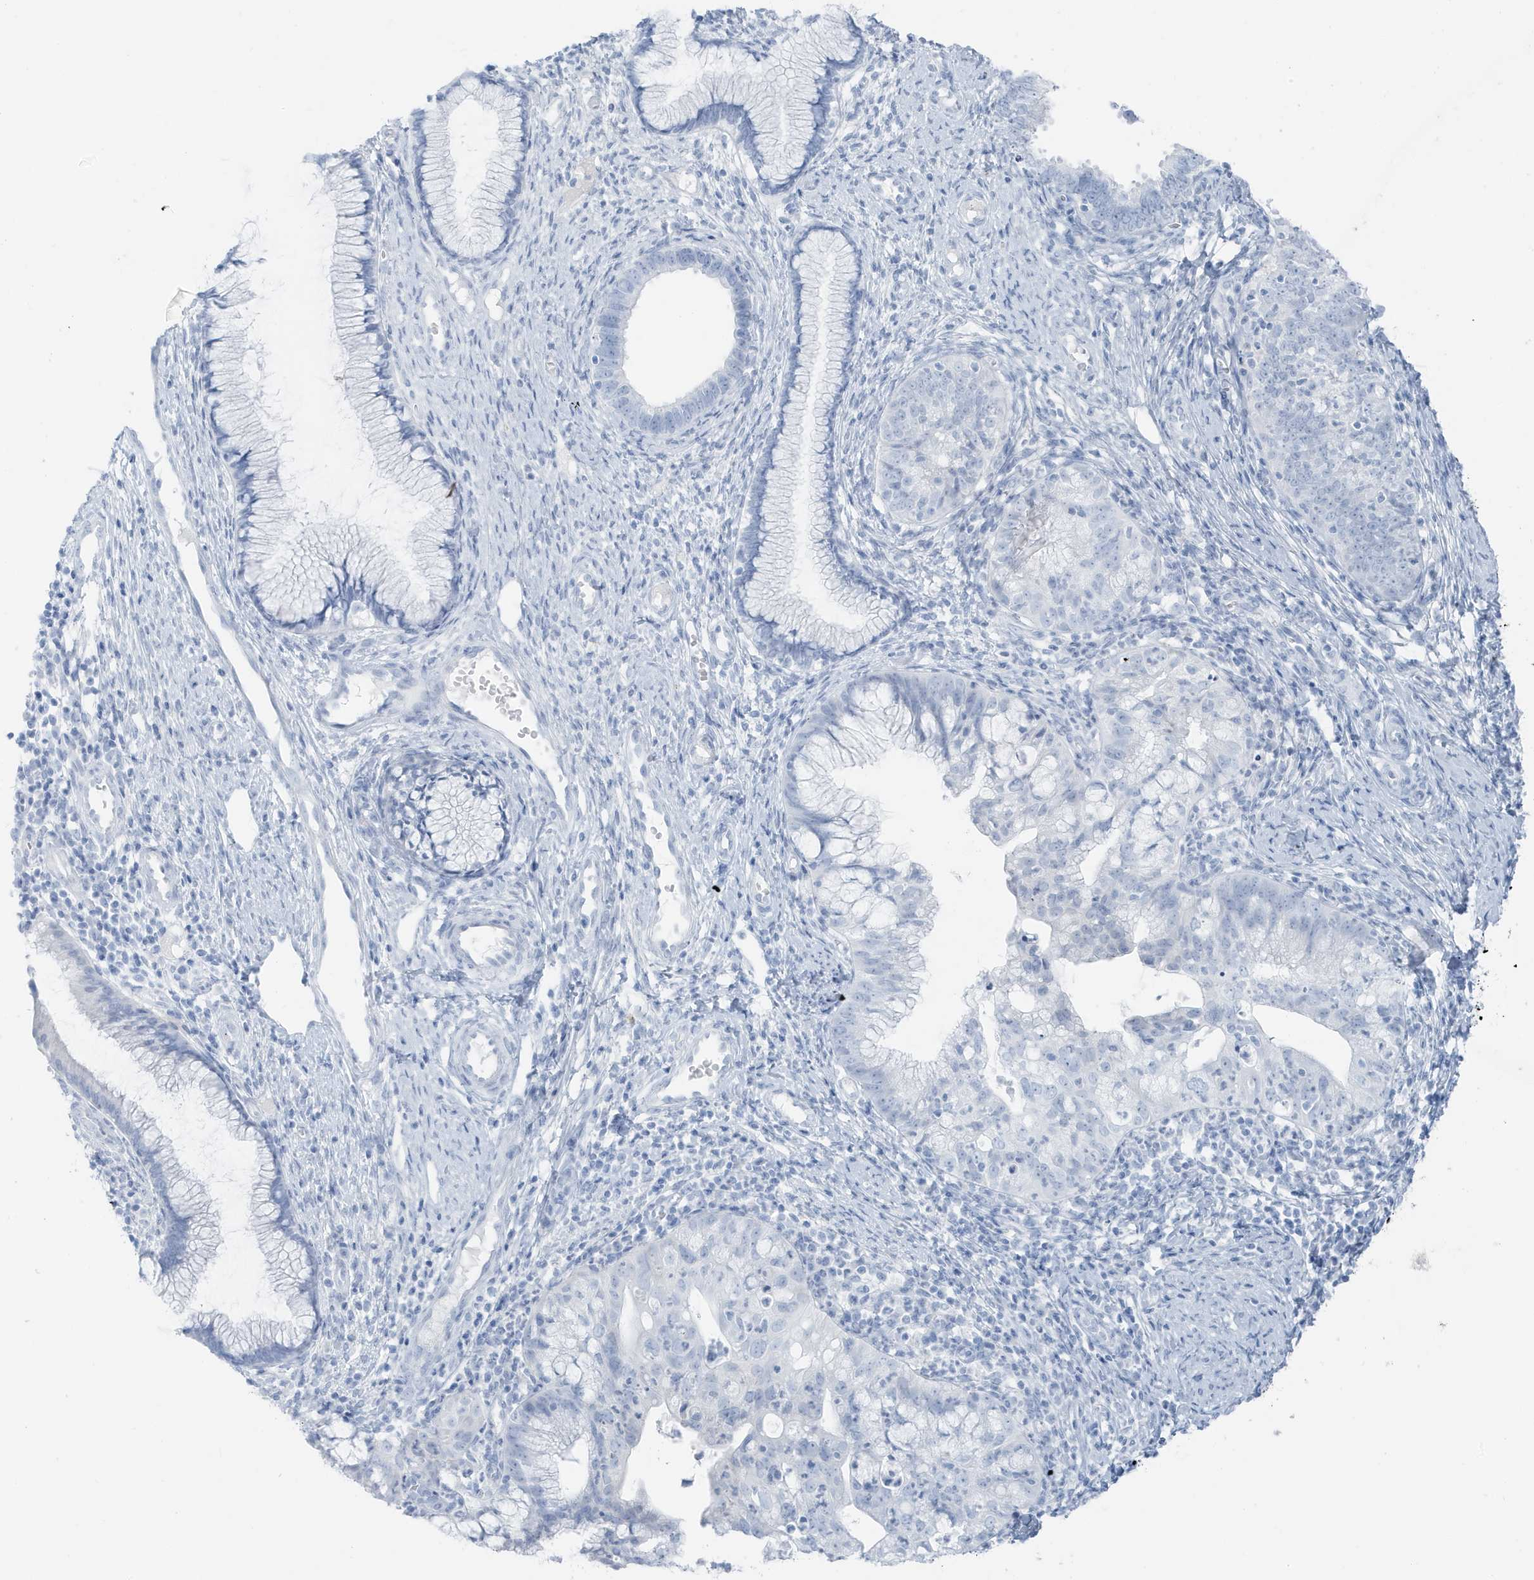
{"staining": {"intensity": "negative", "quantity": "none", "location": "none"}, "tissue": "cervical cancer", "cell_type": "Tumor cells", "image_type": "cancer", "snomed": [{"axis": "morphology", "description": "Adenocarcinoma, NOS"}, {"axis": "topography", "description": "Cervix"}], "caption": "A high-resolution image shows immunohistochemistry staining of cervical cancer, which demonstrates no significant staining in tumor cells.", "gene": "ZFP64", "patient": {"sex": "female", "age": 36}}